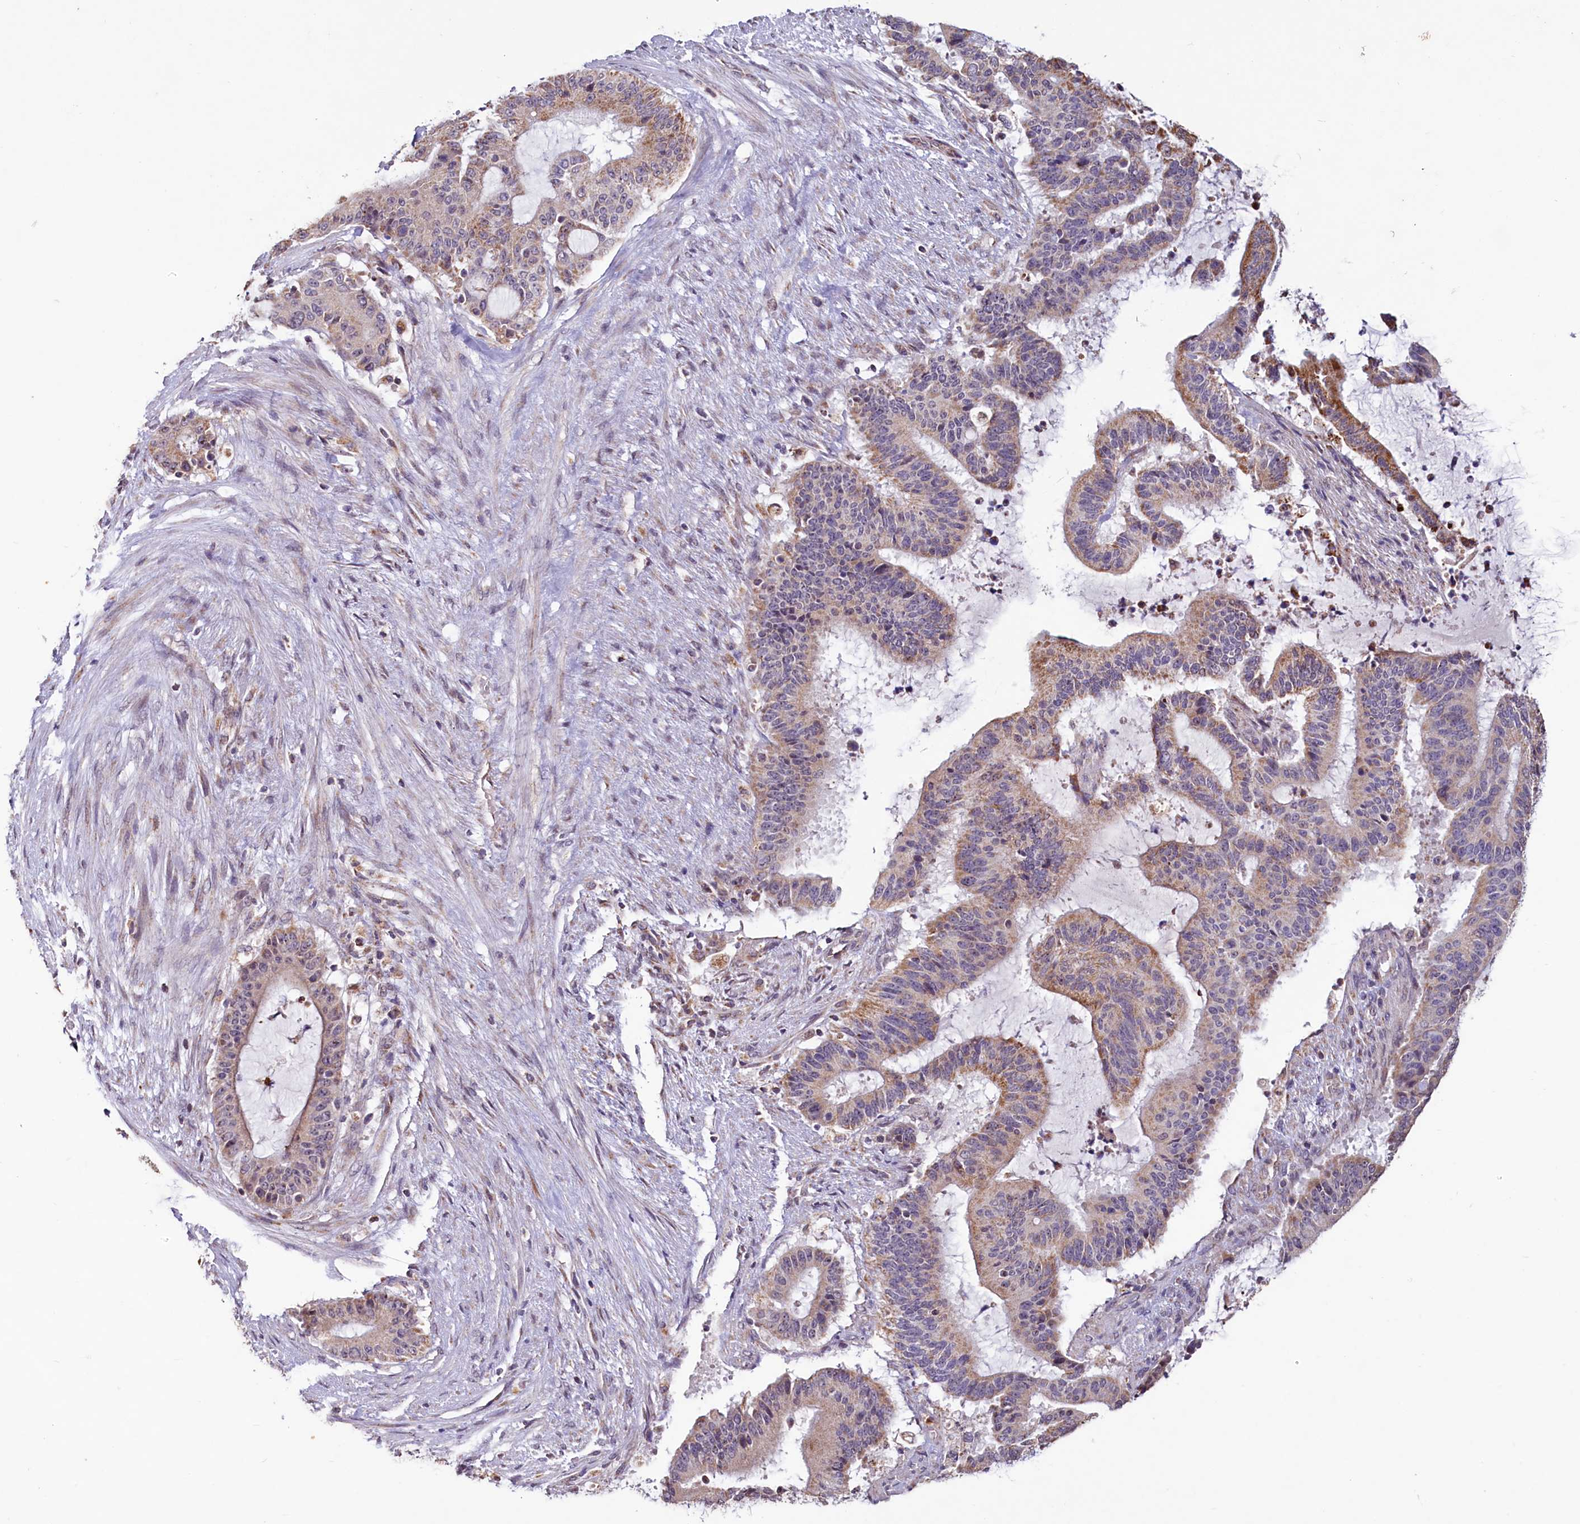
{"staining": {"intensity": "weak", "quantity": ">75%", "location": "cytoplasmic/membranous"}, "tissue": "liver cancer", "cell_type": "Tumor cells", "image_type": "cancer", "snomed": [{"axis": "morphology", "description": "Normal tissue, NOS"}, {"axis": "morphology", "description": "Cholangiocarcinoma"}, {"axis": "topography", "description": "Liver"}, {"axis": "topography", "description": "Peripheral nerve tissue"}], "caption": "This image exhibits immunohistochemistry staining of human liver cancer (cholangiocarcinoma), with low weak cytoplasmic/membranous positivity in approximately >75% of tumor cells.", "gene": "PDE6D", "patient": {"sex": "female", "age": 73}}